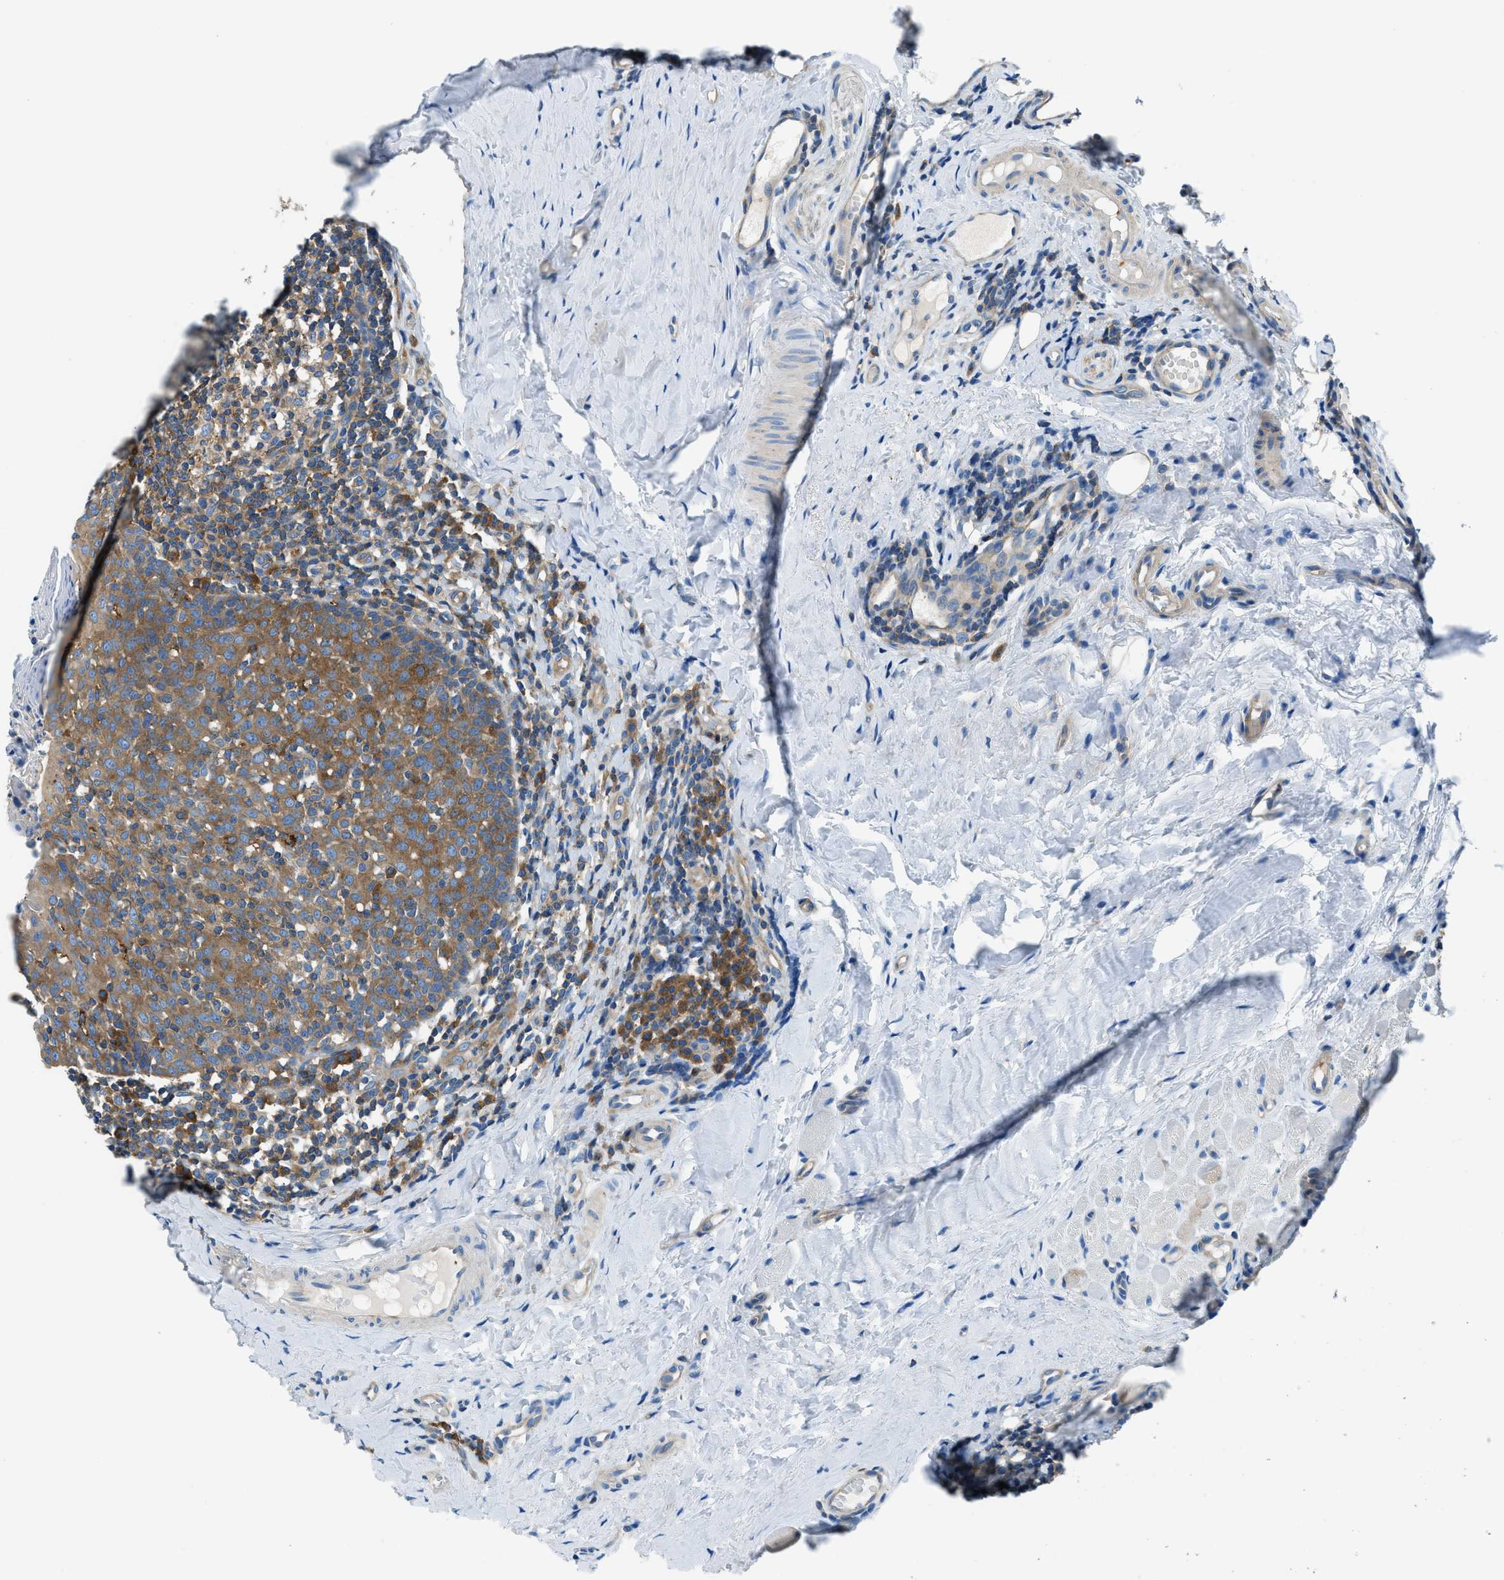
{"staining": {"intensity": "moderate", "quantity": ">75%", "location": "cytoplasmic/membranous"}, "tissue": "tonsil", "cell_type": "Germinal center cells", "image_type": "normal", "snomed": [{"axis": "morphology", "description": "Normal tissue, NOS"}, {"axis": "topography", "description": "Tonsil"}], "caption": "Immunohistochemical staining of benign tonsil demonstrates medium levels of moderate cytoplasmic/membranous positivity in about >75% of germinal center cells. Immunohistochemistry stains the protein of interest in brown and the nuclei are stained blue.", "gene": "SARS1", "patient": {"sex": "female", "age": 19}}